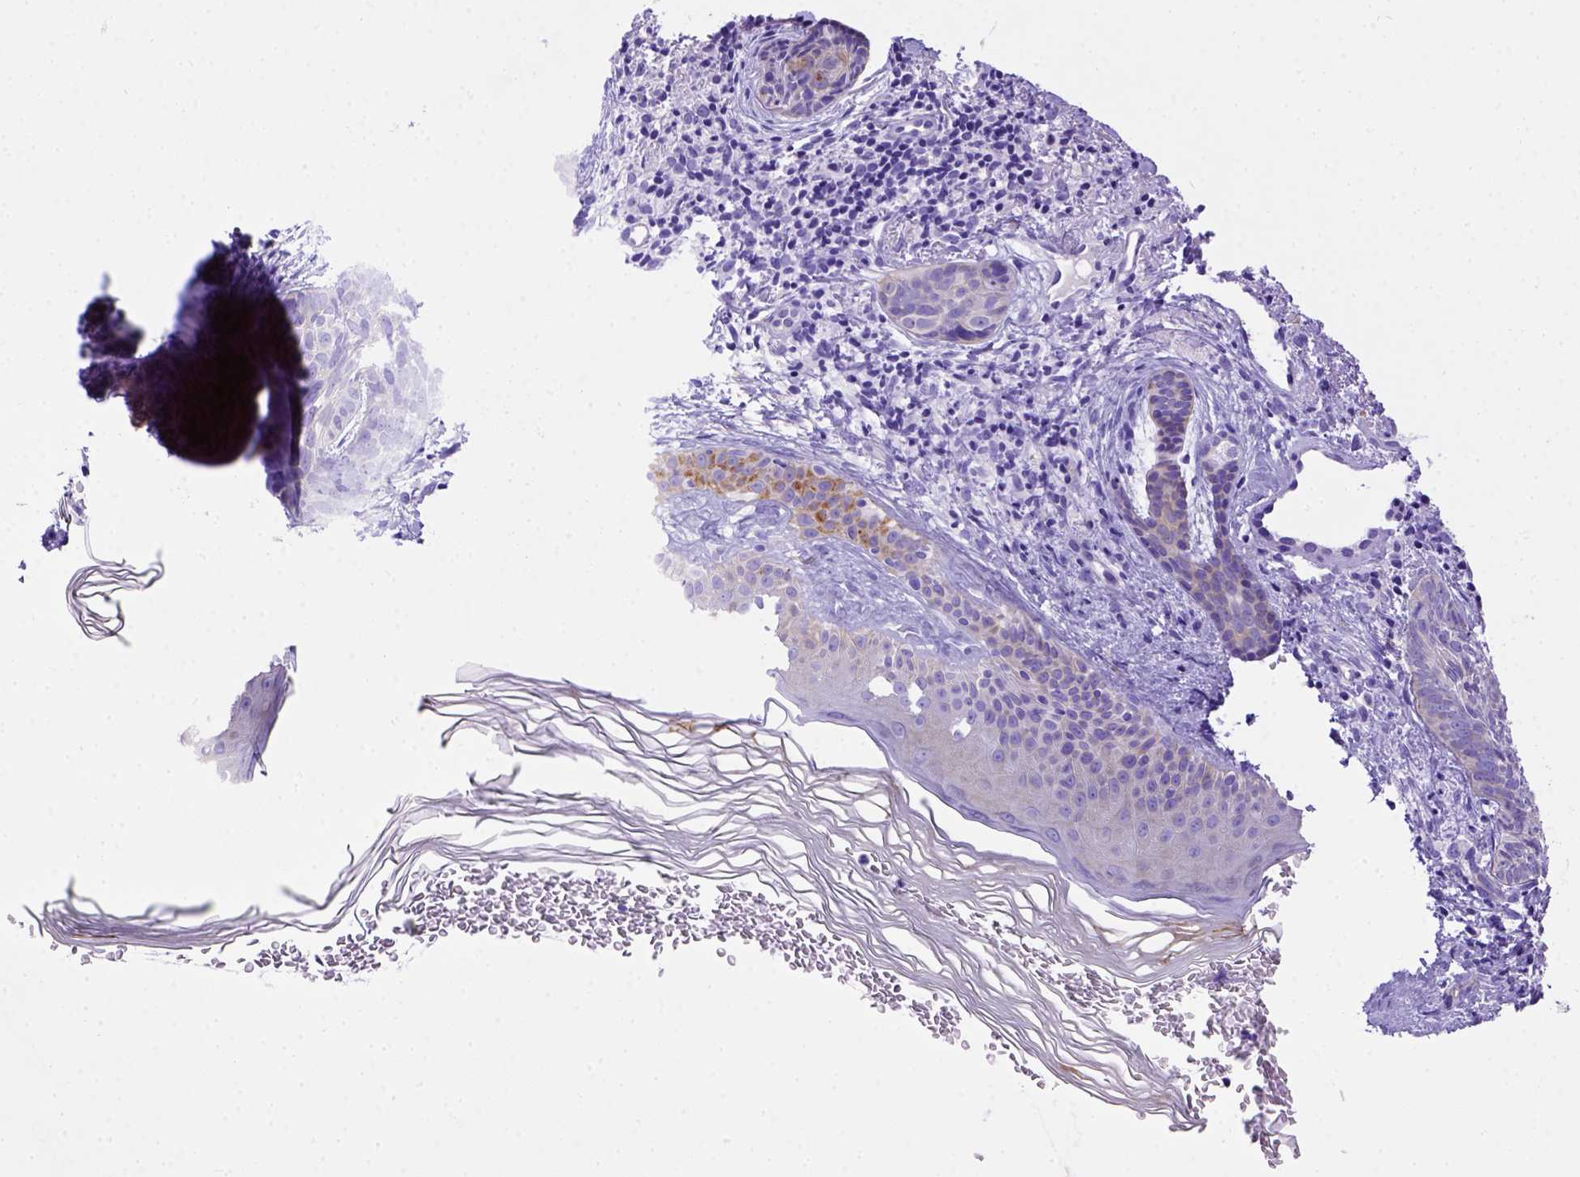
{"staining": {"intensity": "weak", "quantity": "25%-75%", "location": "cytoplasmic/membranous"}, "tissue": "skin cancer", "cell_type": "Tumor cells", "image_type": "cancer", "snomed": [{"axis": "morphology", "description": "Basal cell carcinoma"}, {"axis": "topography", "description": "Skin"}], "caption": "This histopathology image shows immunohistochemistry staining of human skin cancer, with low weak cytoplasmic/membranous staining in about 25%-75% of tumor cells.", "gene": "LRRC18", "patient": {"sex": "female", "age": 82}}